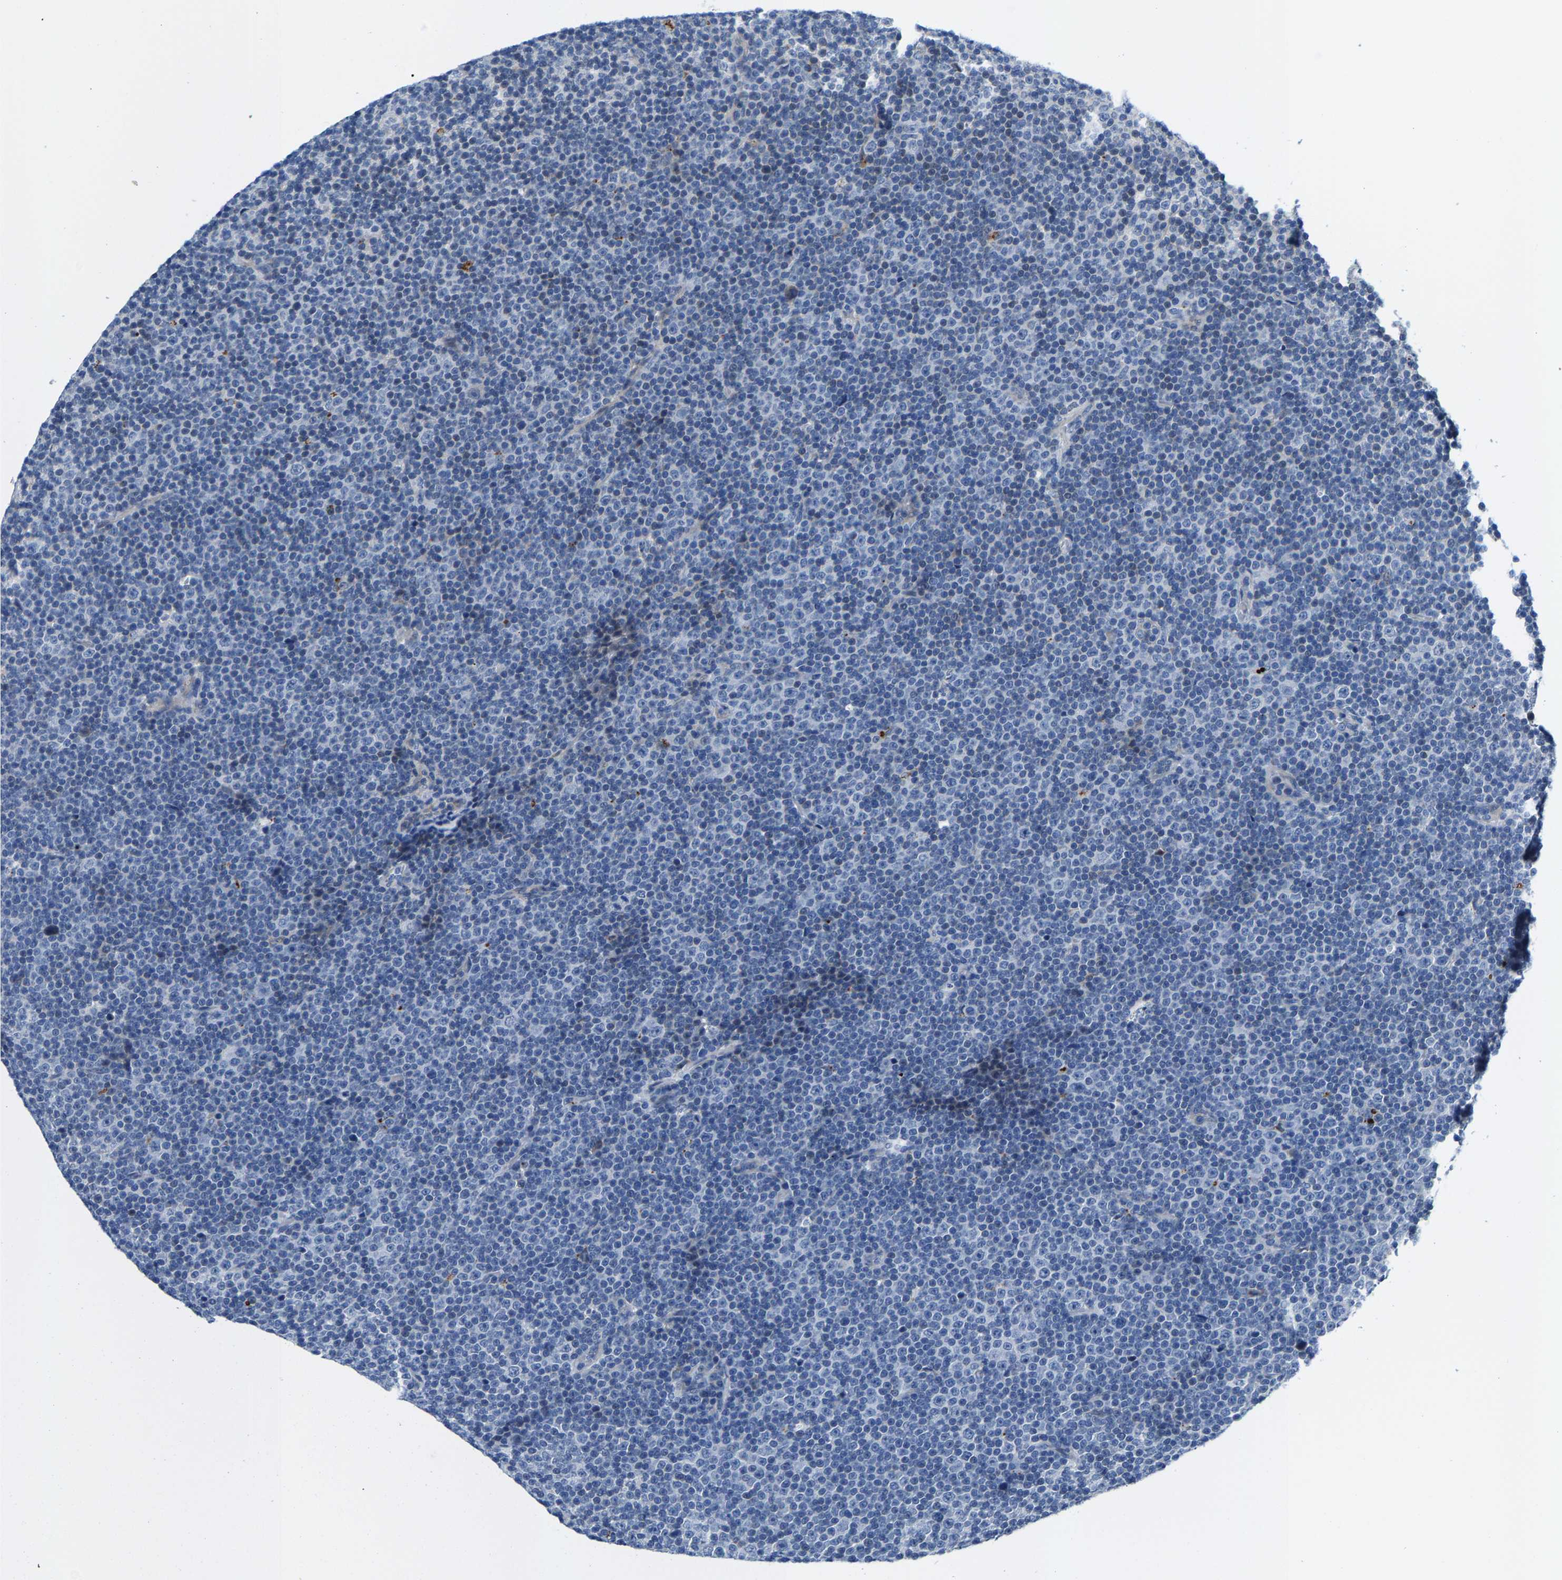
{"staining": {"intensity": "negative", "quantity": "none", "location": "none"}, "tissue": "lymphoma", "cell_type": "Tumor cells", "image_type": "cancer", "snomed": [{"axis": "morphology", "description": "Malignant lymphoma, non-Hodgkin's type, Low grade"}, {"axis": "topography", "description": "Lymph node"}], "caption": "Tumor cells are negative for protein expression in human lymphoma.", "gene": "KLHL1", "patient": {"sex": "female", "age": 67}}